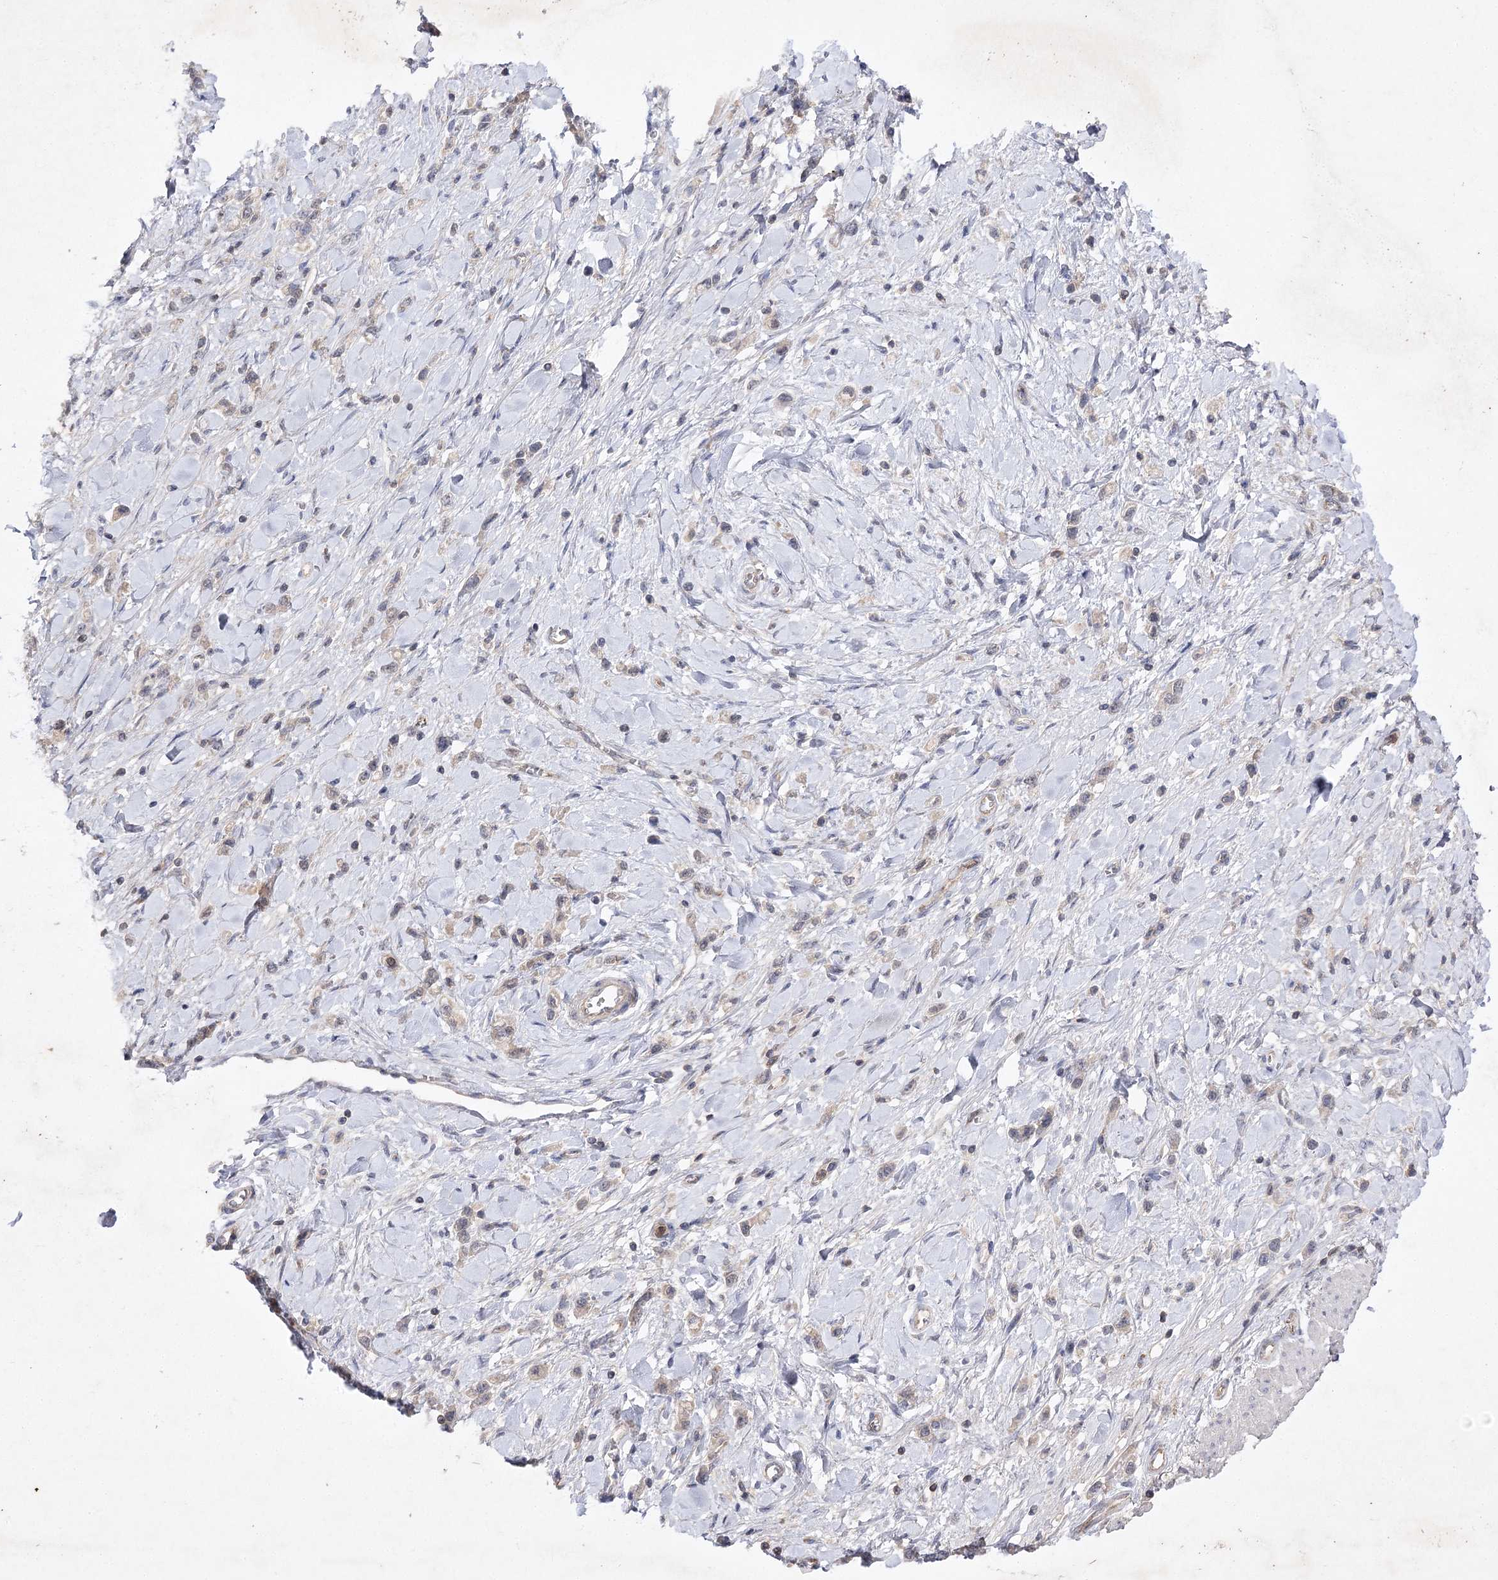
{"staining": {"intensity": "weak", "quantity": "<25%", "location": "cytoplasmic/membranous"}, "tissue": "stomach cancer", "cell_type": "Tumor cells", "image_type": "cancer", "snomed": [{"axis": "morphology", "description": "Normal tissue, NOS"}, {"axis": "morphology", "description": "Adenocarcinoma, NOS"}, {"axis": "topography", "description": "Stomach, upper"}, {"axis": "topography", "description": "Stomach"}], "caption": "Immunohistochemistry (IHC) of human stomach cancer (adenocarcinoma) shows no staining in tumor cells. (Immunohistochemistry (IHC), brightfield microscopy, high magnification).", "gene": "BCR", "patient": {"sex": "female", "age": 65}}